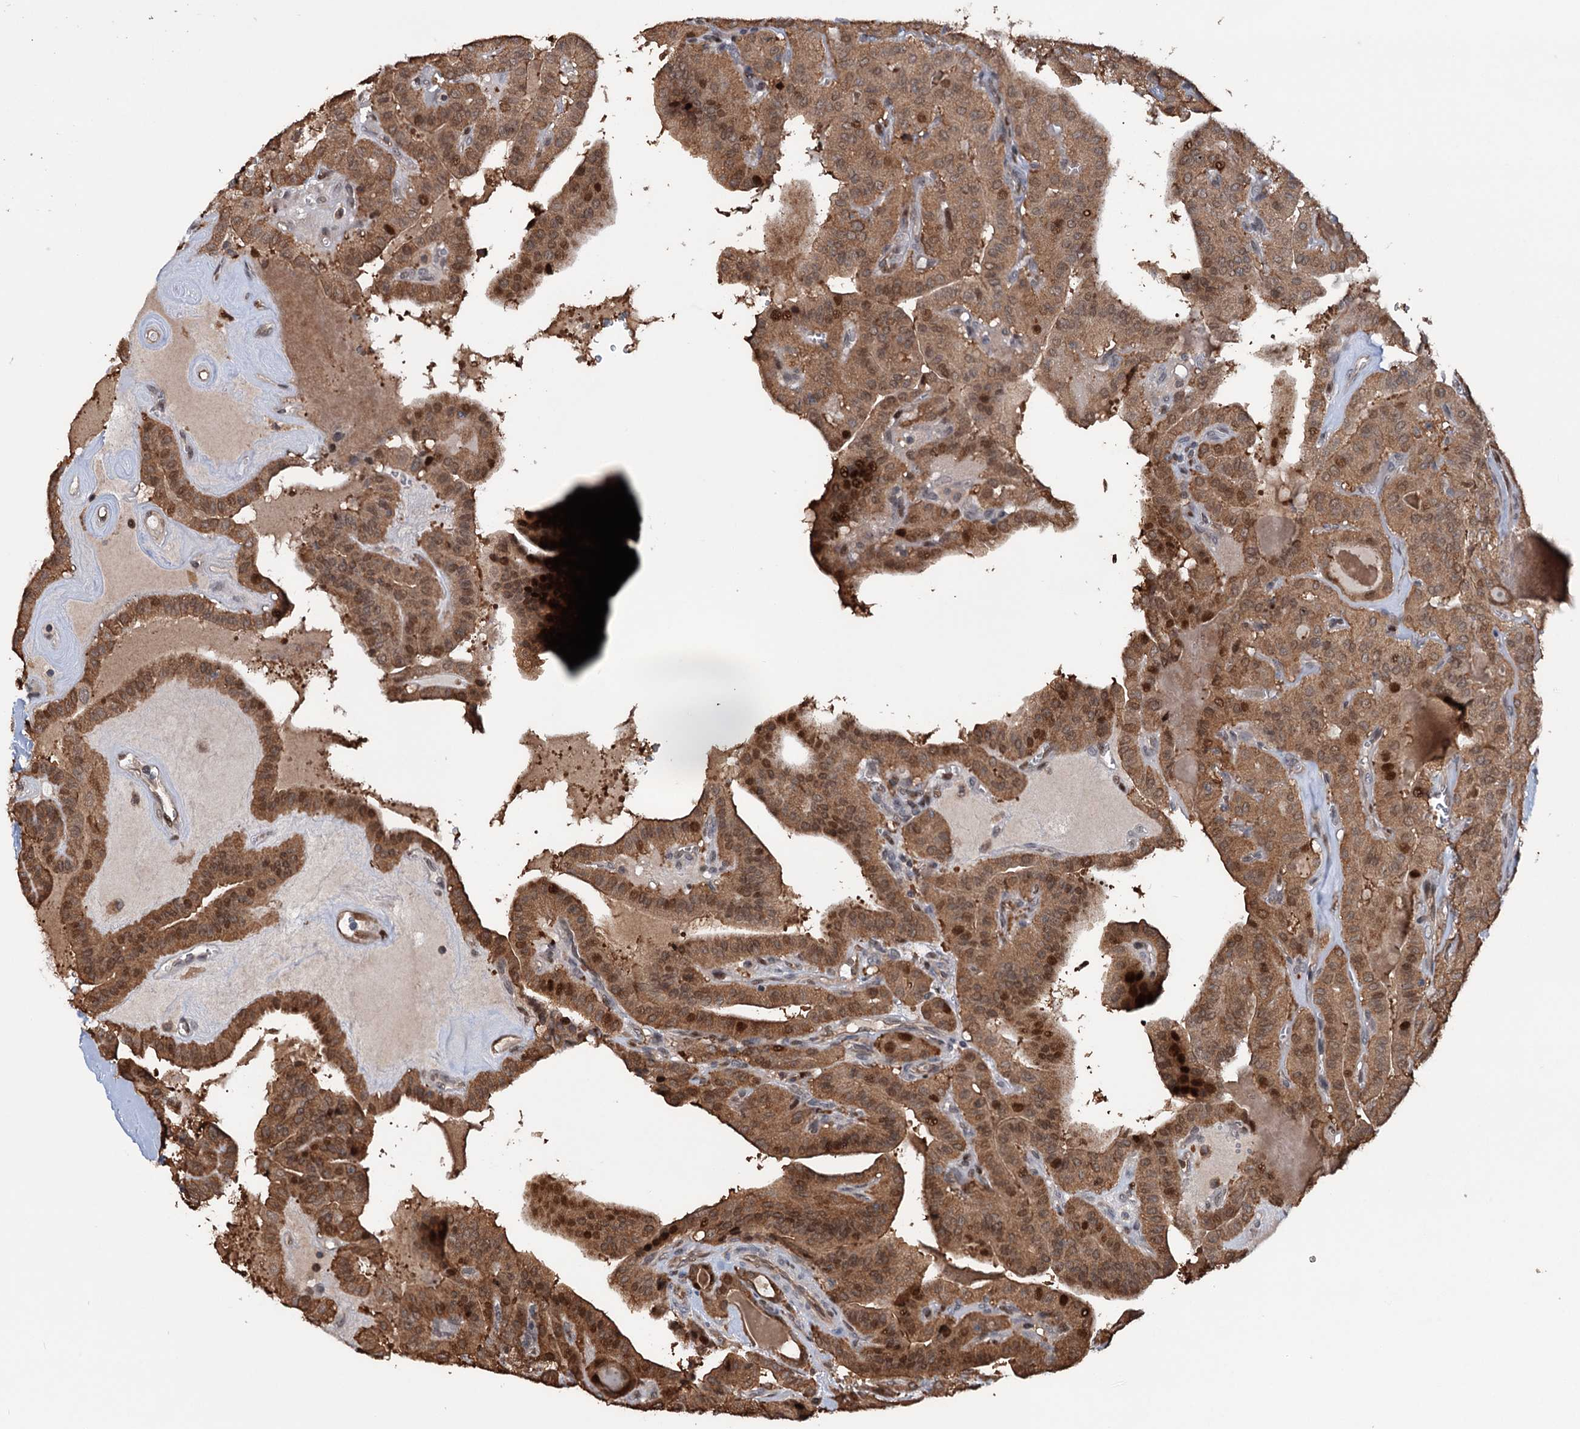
{"staining": {"intensity": "moderate", "quantity": ">75%", "location": "cytoplasmic/membranous,nuclear"}, "tissue": "thyroid cancer", "cell_type": "Tumor cells", "image_type": "cancer", "snomed": [{"axis": "morphology", "description": "Papillary adenocarcinoma, NOS"}, {"axis": "topography", "description": "Thyroid gland"}], "caption": "A histopathology image of human thyroid cancer (papillary adenocarcinoma) stained for a protein reveals moderate cytoplasmic/membranous and nuclear brown staining in tumor cells.", "gene": "NCAPD2", "patient": {"sex": "male", "age": 52}}